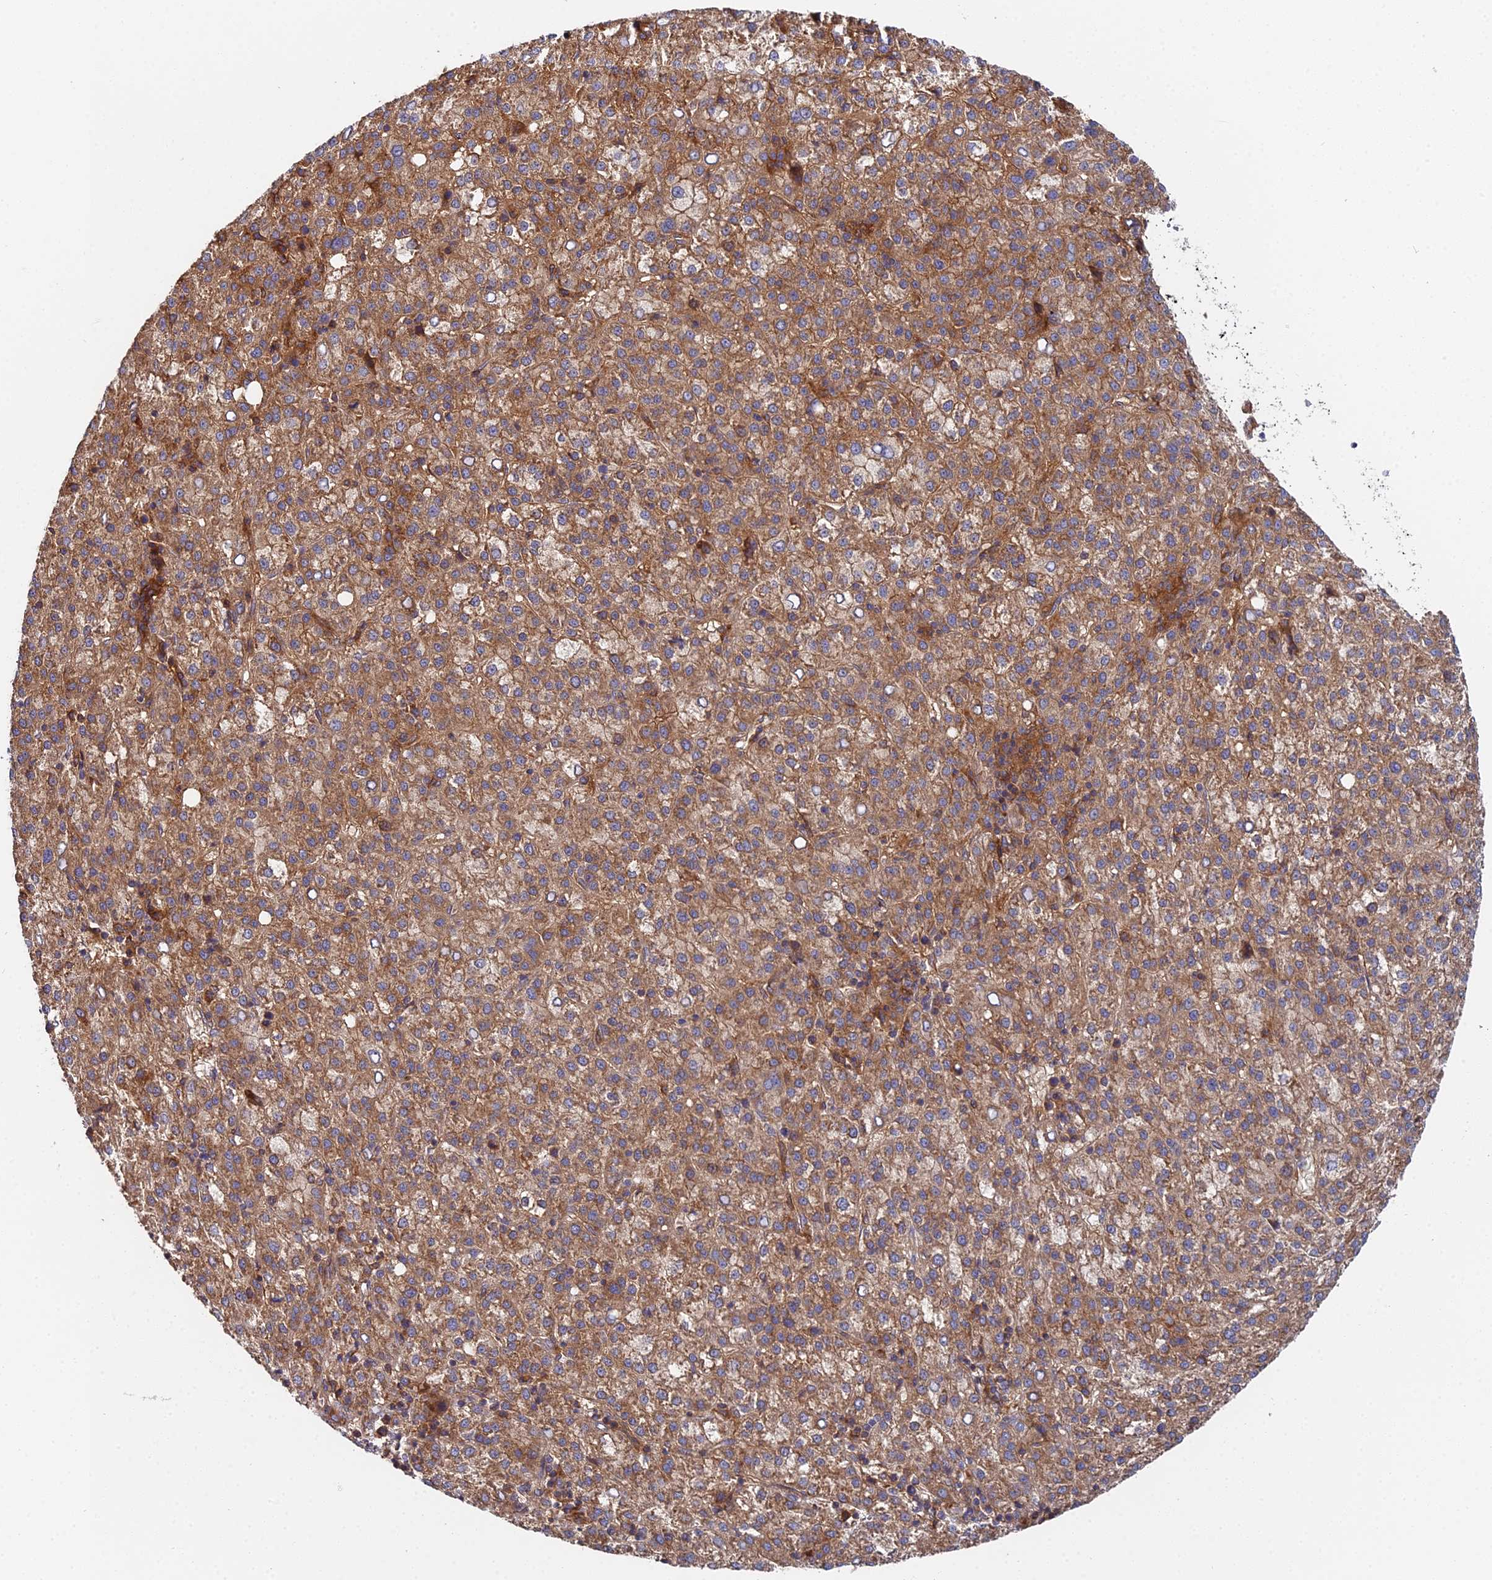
{"staining": {"intensity": "moderate", "quantity": ">75%", "location": "cytoplasmic/membranous"}, "tissue": "liver cancer", "cell_type": "Tumor cells", "image_type": "cancer", "snomed": [{"axis": "morphology", "description": "Carcinoma, Hepatocellular, NOS"}, {"axis": "topography", "description": "Liver"}], "caption": "Human liver hepatocellular carcinoma stained with a brown dye shows moderate cytoplasmic/membranous positive staining in about >75% of tumor cells.", "gene": "GNG5B", "patient": {"sex": "female", "age": 58}}